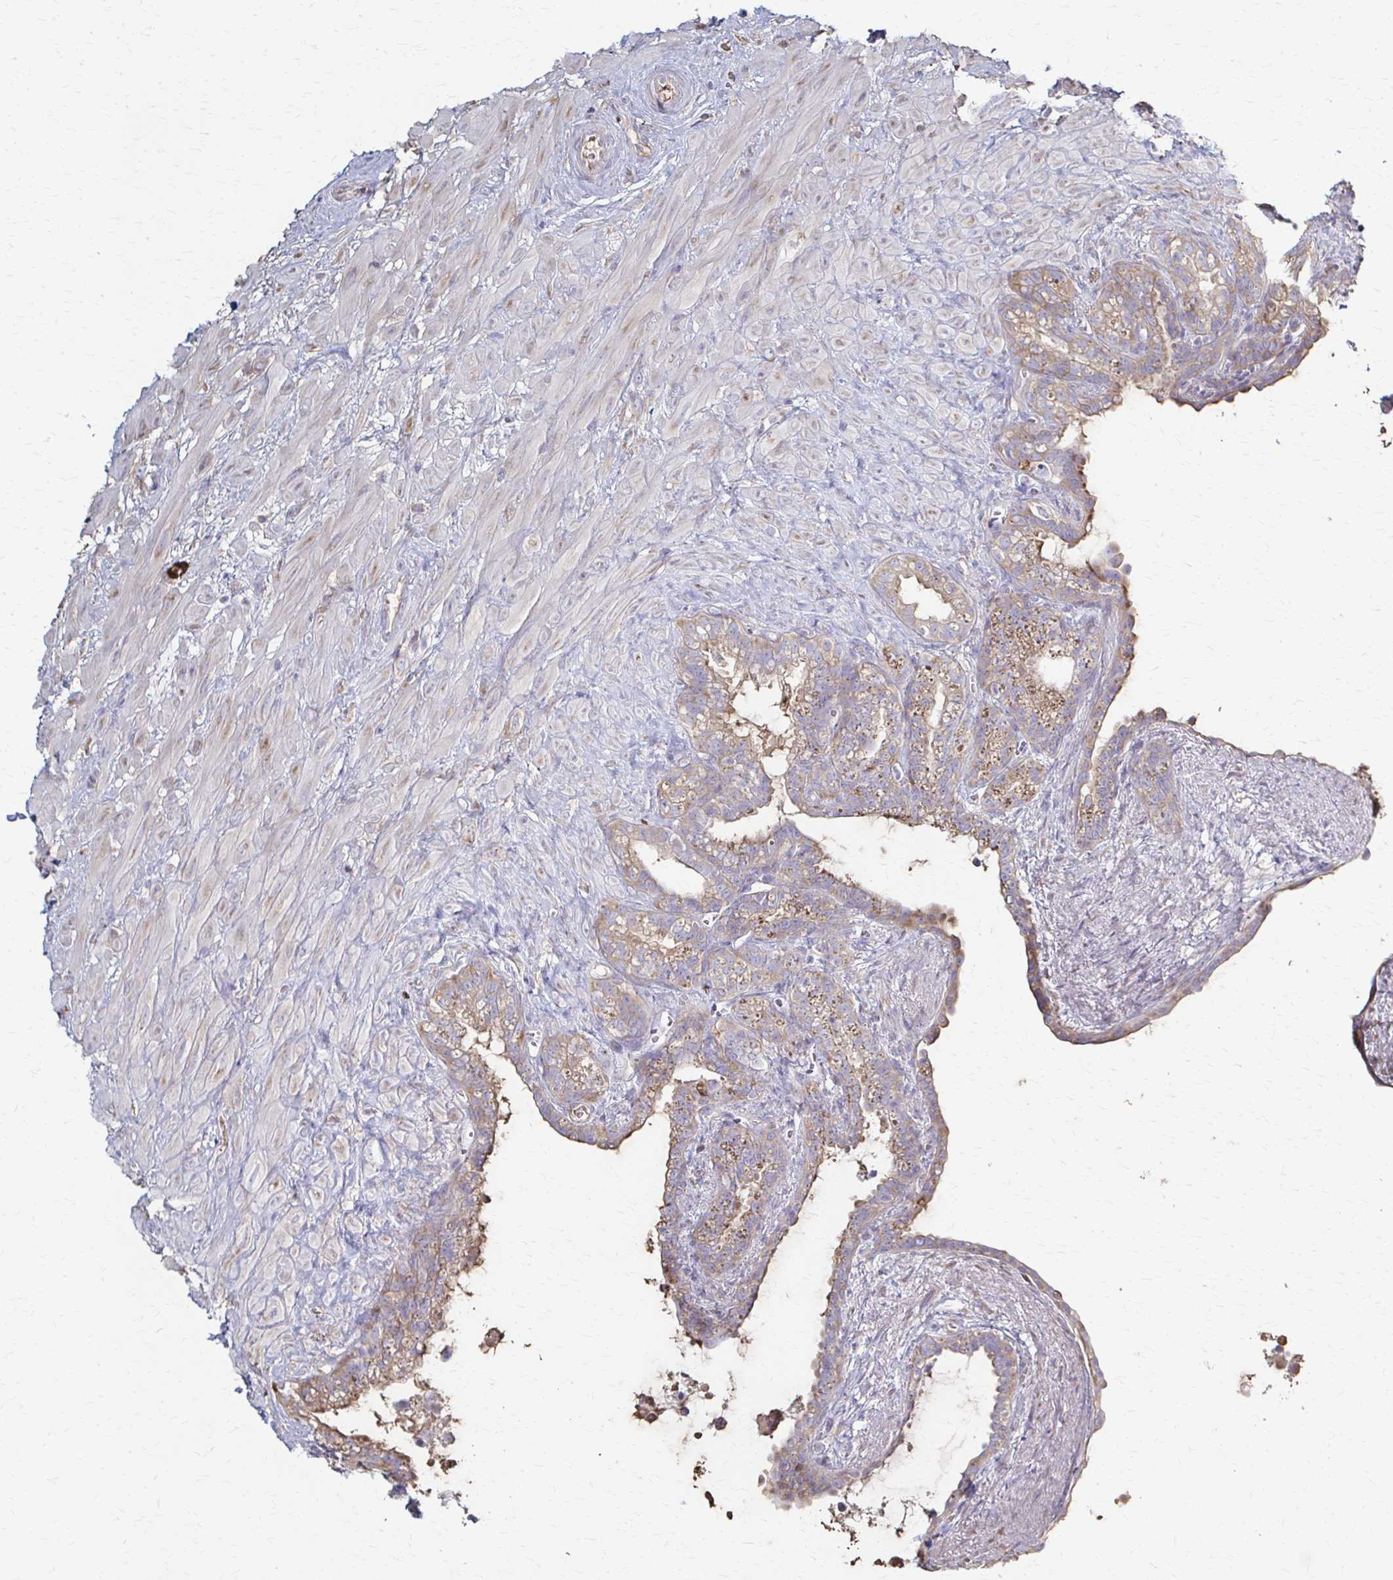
{"staining": {"intensity": "weak", "quantity": "25%-75%", "location": "cytoplasmic/membranous"}, "tissue": "seminal vesicle", "cell_type": "Glandular cells", "image_type": "normal", "snomed": [{"axis": "morphology", "description": "Normal tissue, NOS"}, {"axis": "topography", "description": "Seminal veicle"}], "caption": "Immunohistochemical staining of unremarkable seminal vesicle displays low levels of weak cytoplasmic/membranous staining in about 25%-75% of glandular cells.", "gene": "PRKRA", "patient": {"sex": "male", "age": 76}}